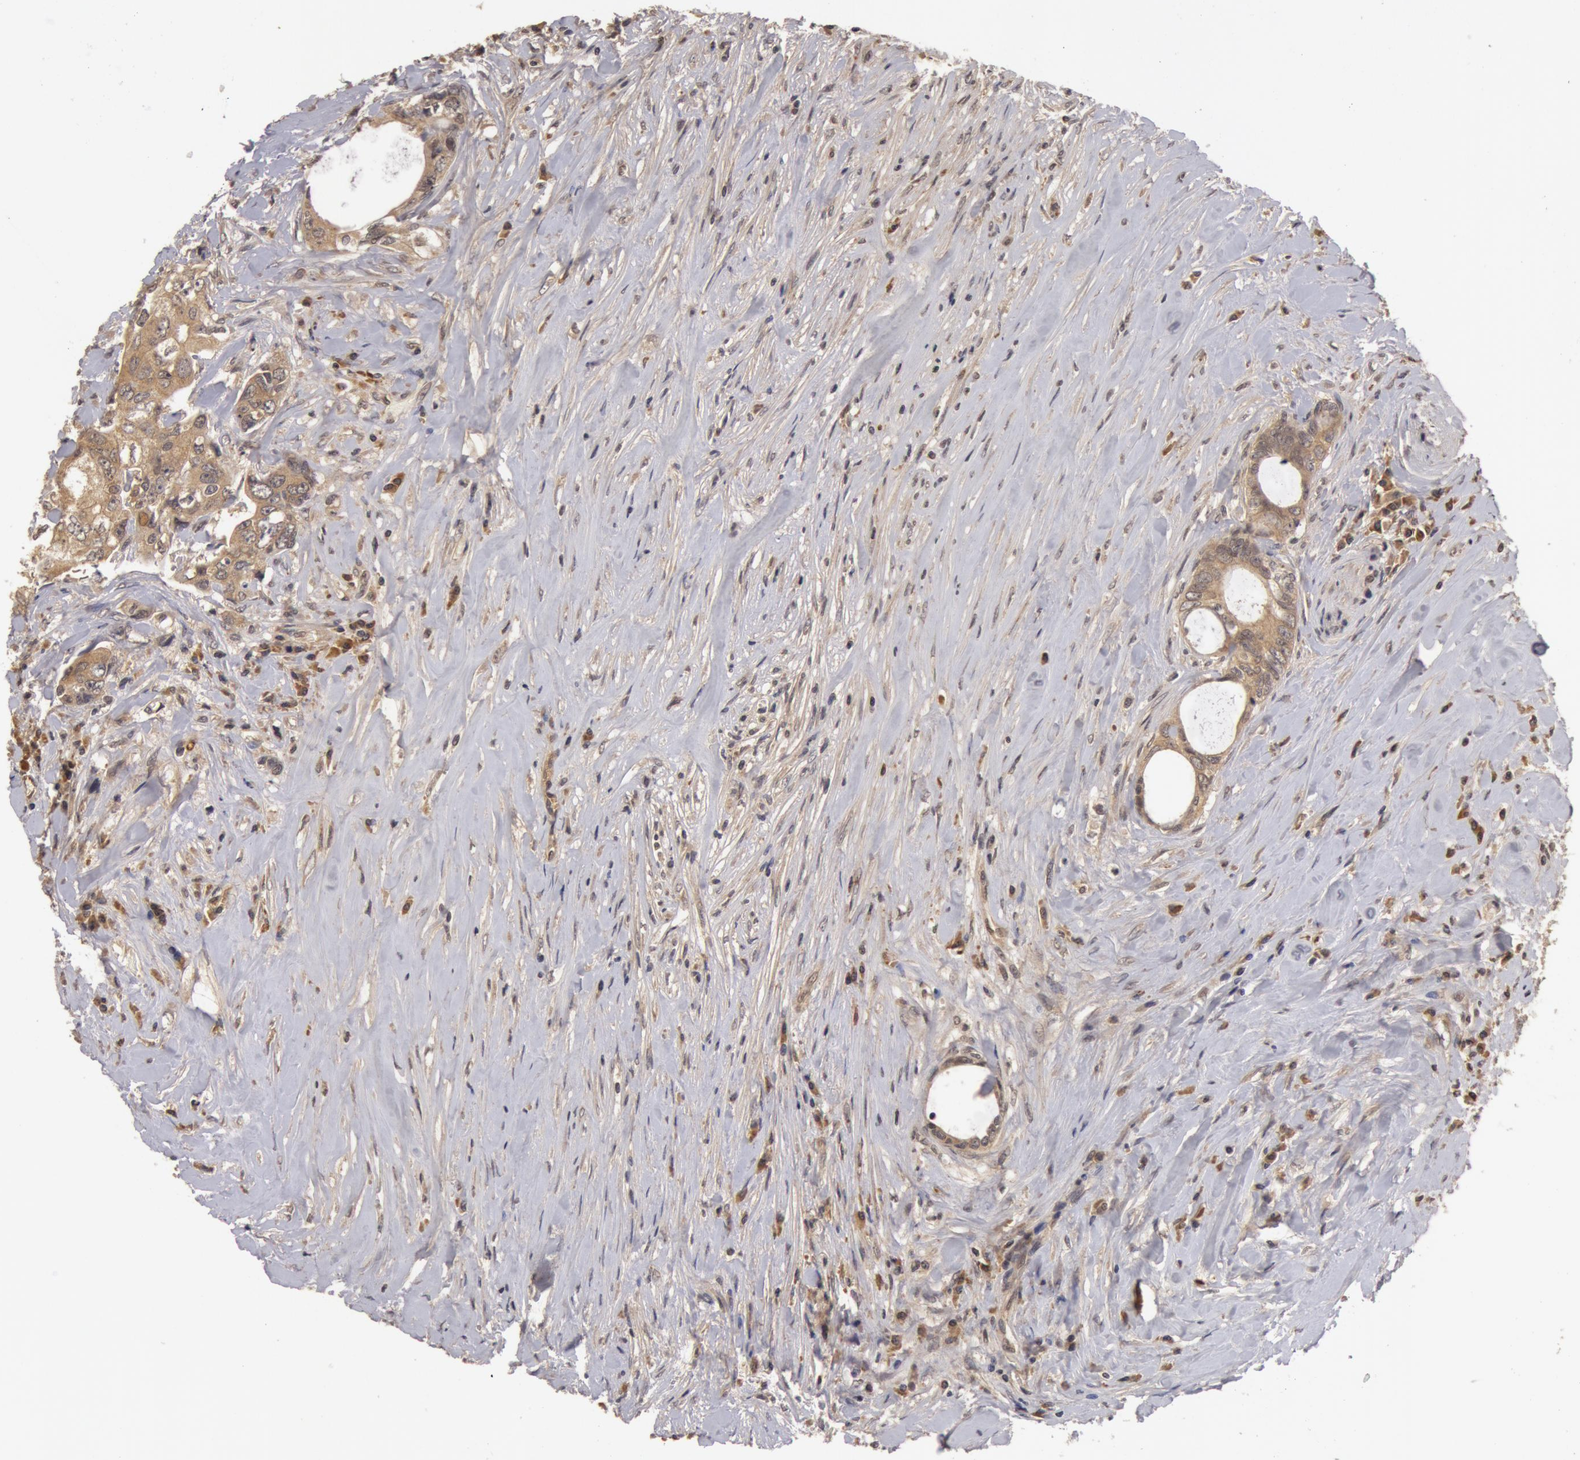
{"staining": {"intensity": "negative", "quantity": "none", "location": "none"}, "tissue": "colorectal cancer", "cell_type": "Tumor cells", "image_type": "cancer", "snomed": [{"axis": "morphology", "description": "Adenocarcinoma, NOS"}, {"axis": "topography", "description": "Rectum"}], "caption": "Immunohistochemistry of adenocarcinoma (colorectal) exhibits no staining in tumor cells.", "gene": "BCHE", "patient": {"sex": "female", "age": 57}}